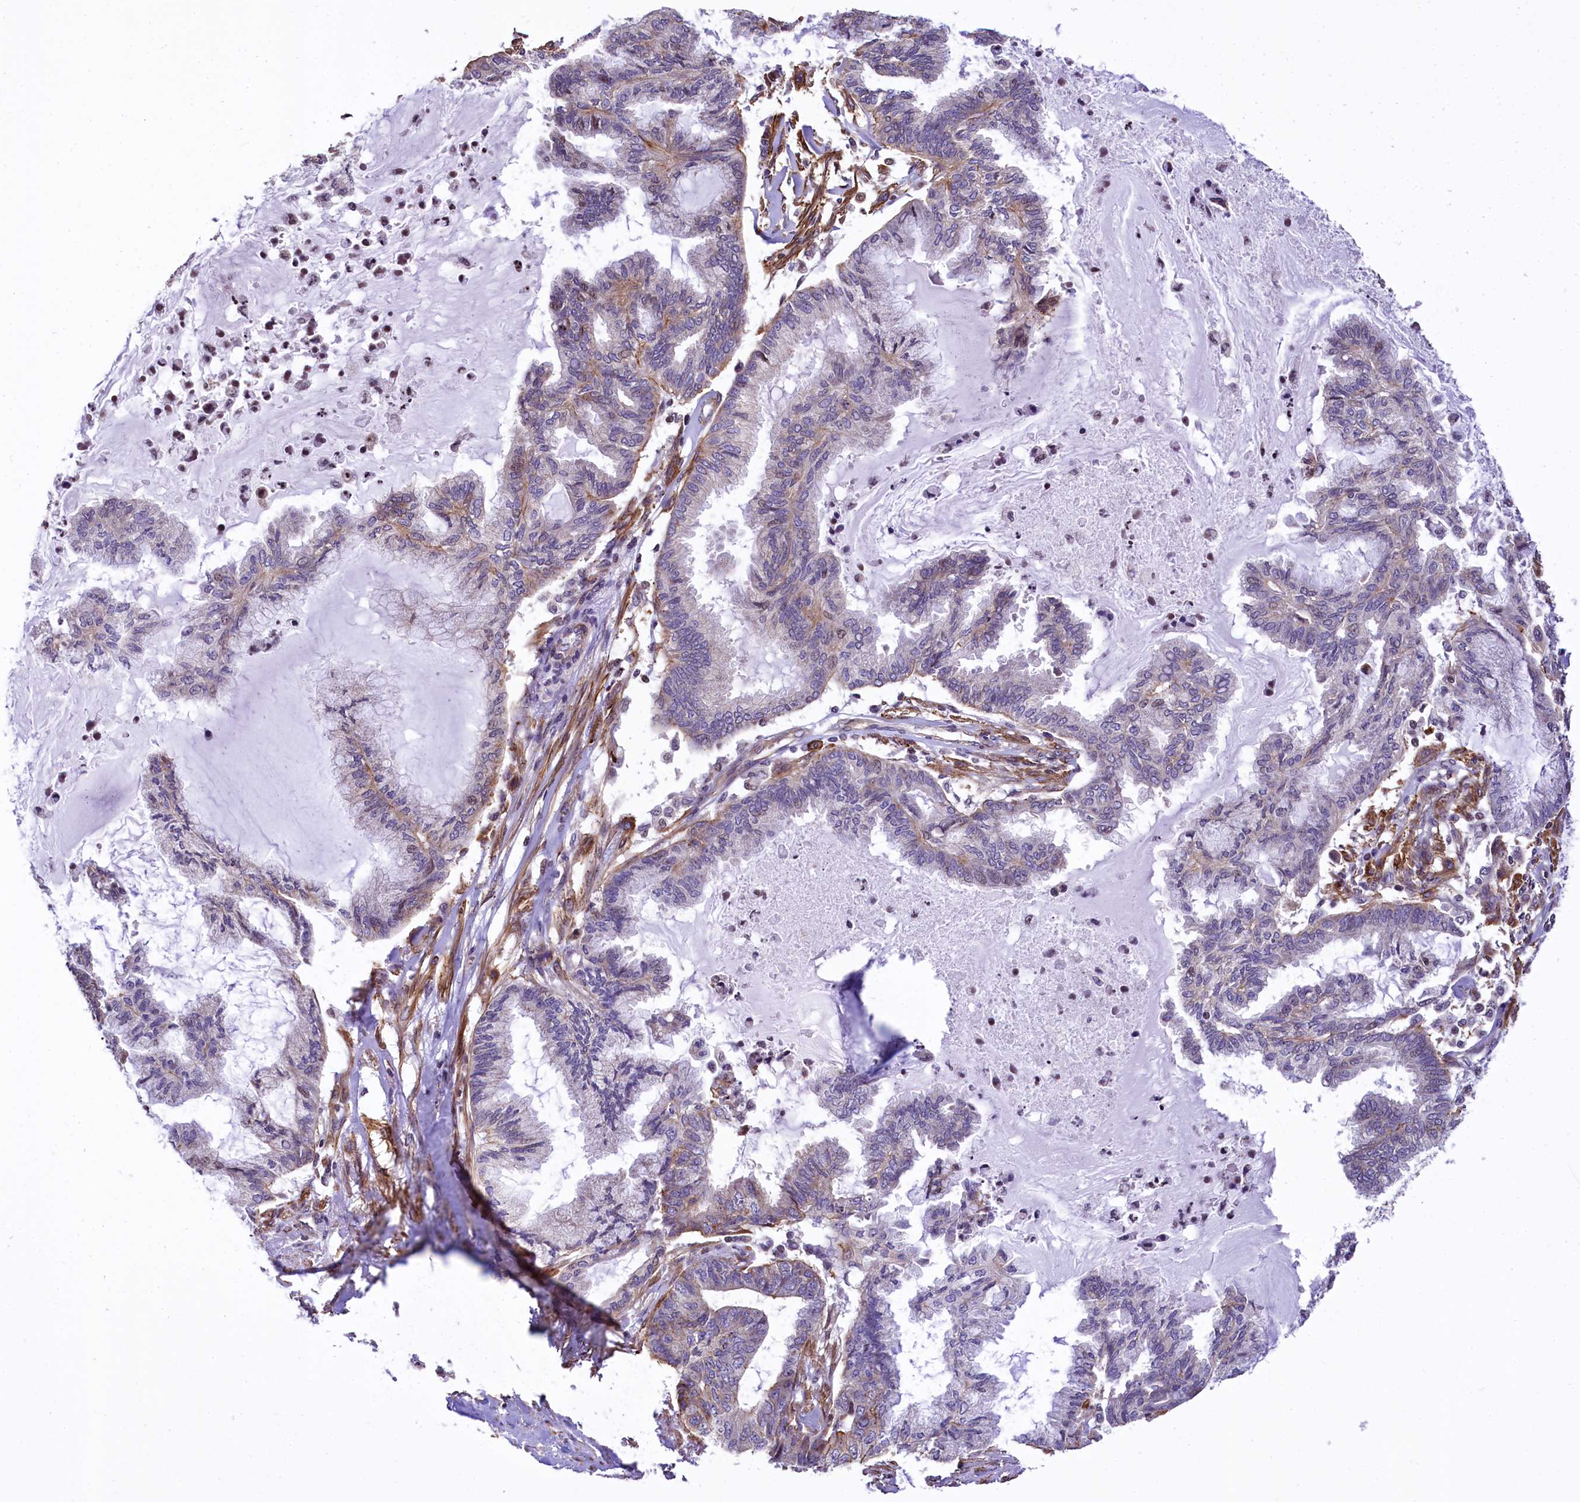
{"staining": {"intensity": "weak", "quantity": "<25%", "location": "nuclear"}, "tissue": "endometrial cancer", "cell_type": "Tumor cells", "image_type": "cancer", "snomed": [{"axis": "morphology", "description": "Adenocarcinoma, NOS"}, {"axis": "topography", "description": "Endometrium"}], "caption": "DAB (3,3'-diaminobenzidine) immunohistochemical staining of endometrial cancer displays no significant staining in tumor cells.", "gene": "ZNF2", "patient": {"sex": "female", "age": 86}}